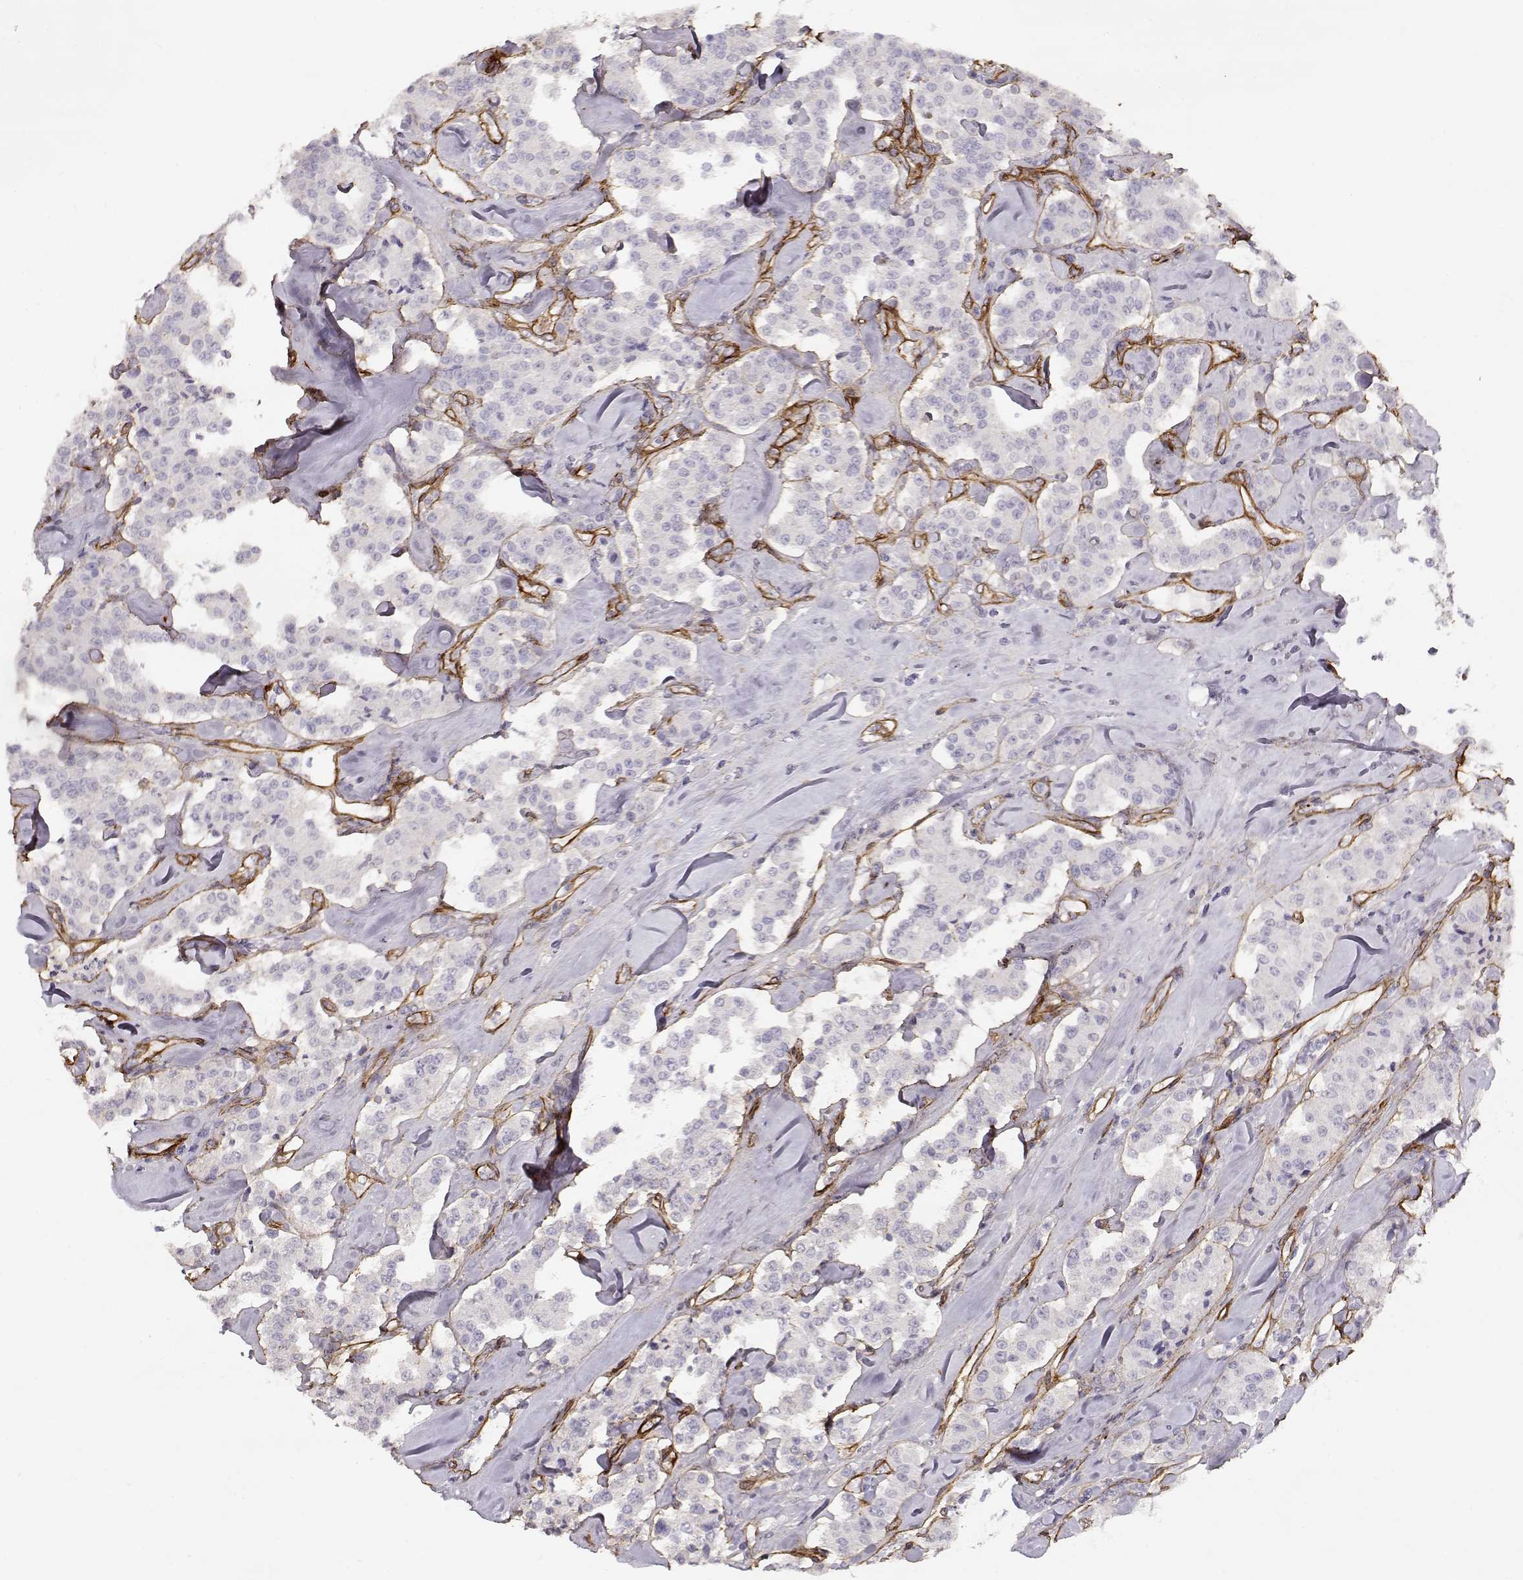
{"staining": {"intensity": "negative", "quantity": "none", "location": "none"}, "tissue": "carcinoid", "cell_type": "Tumor cells", "image_type": "cancer", "snomed": [{"axis": "morphology", "description": "Carcinoid, malignant, NOS"}, {"axis": "topography", "description": "Pancreas"}], "caption": "Tumor cells show no significant protein expression in carcinoid.", "gene": "LAMC1", "patient": {"sex": "male", "age": 41}}